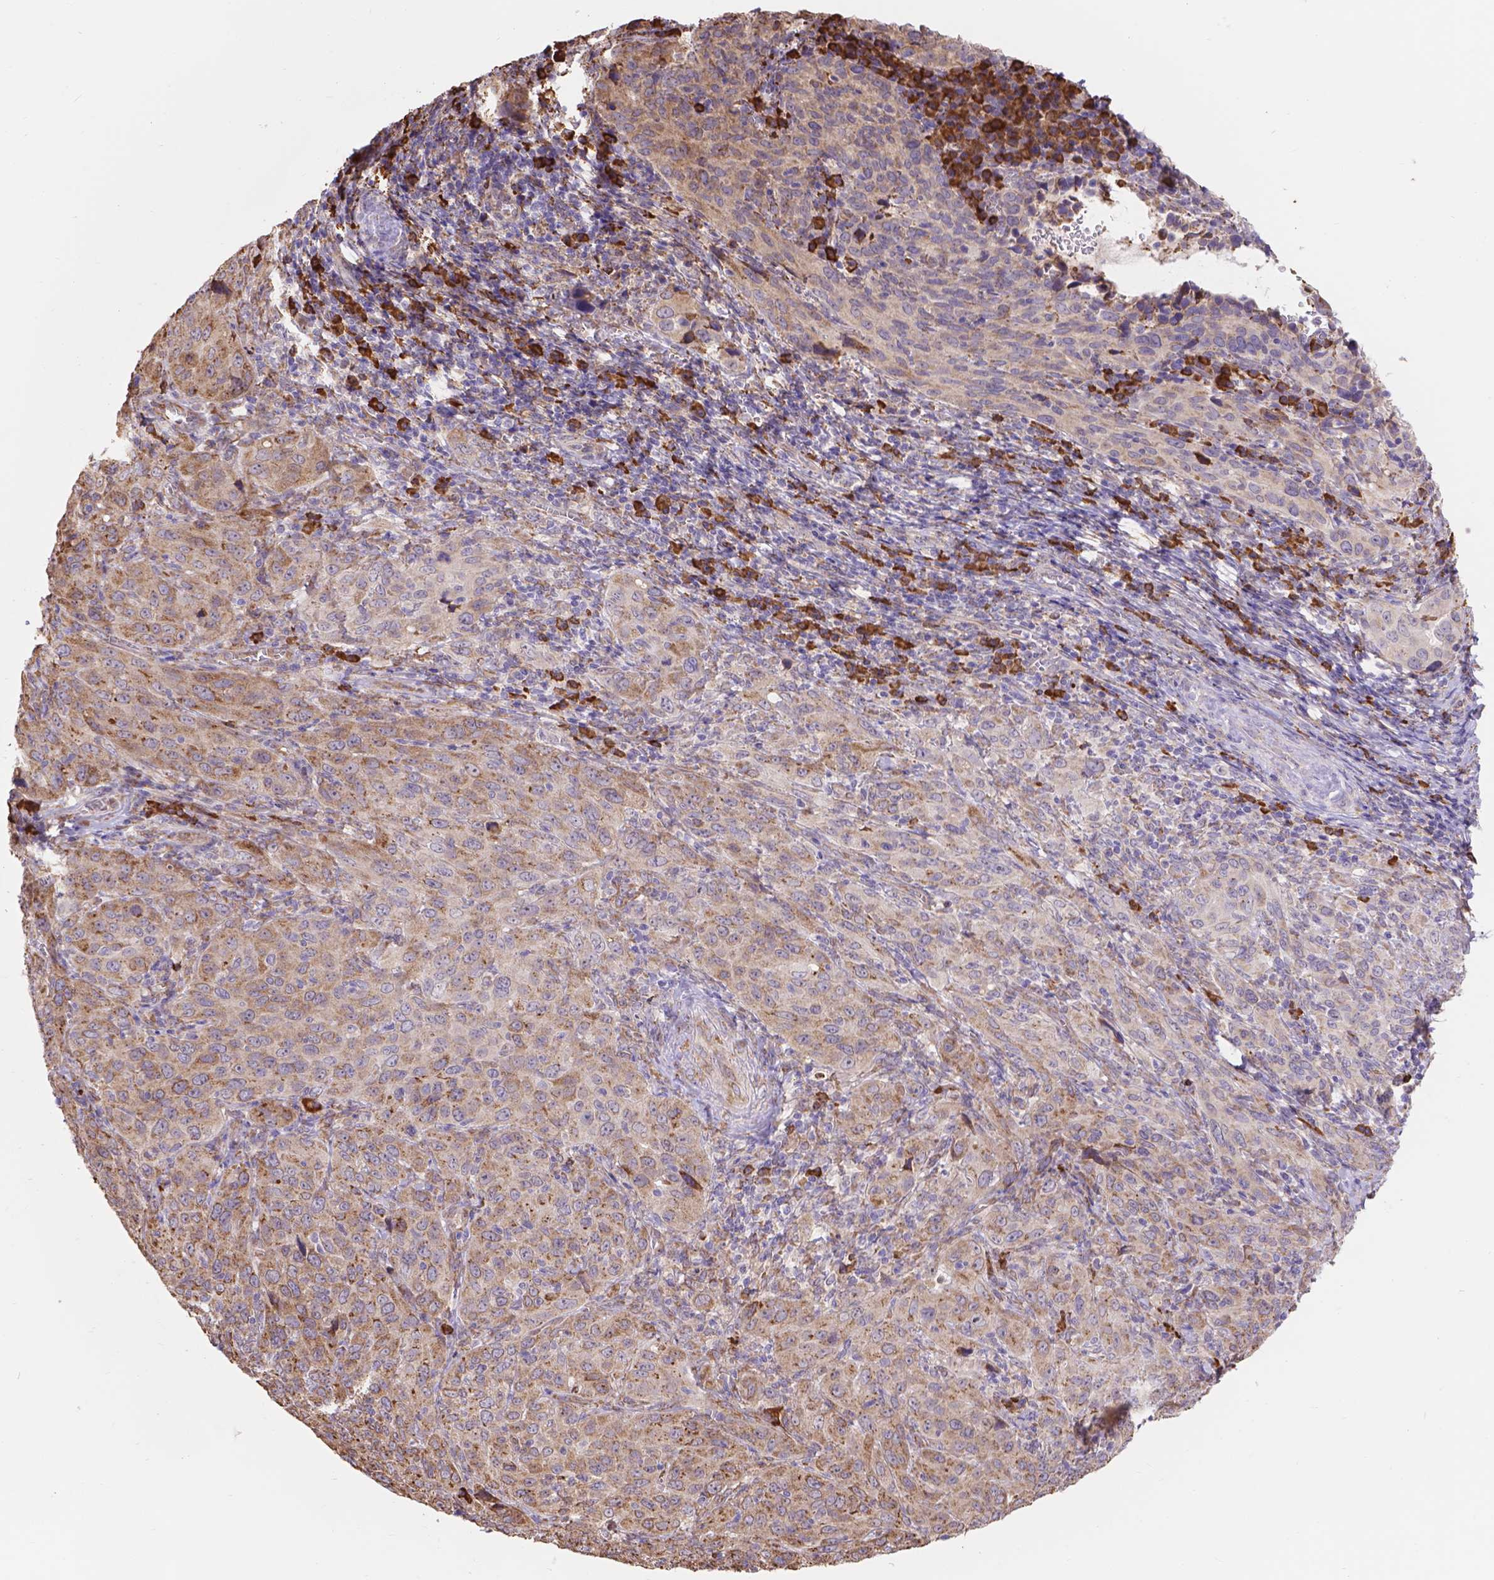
{"staining": {"intensity": "weak", "quantity": ">75%", "location": "cytoplasmic/membranous"}, "tissue": "cervical cancer", "cell_type": "Tumor cells", "image_type": "cancer", "snomed": [{"axis": "morphology", "description": "Normal tissue, NOS"}, {"axis": "morphology", "description": "Squamous cell carcinoma, NOS"}, {"axis": "topography", "description": "Cervix"}], "caption": "A low amount of weak cytoplasmic/membranous expression is seen in about >75% of tumor cells in squamous cell carcinoma (cervical) tissue. The protein is shown in brown color, while the nuclei are stained blue.", "gene": "IPO11", "patient": {"sex": "female", "age": 51}}